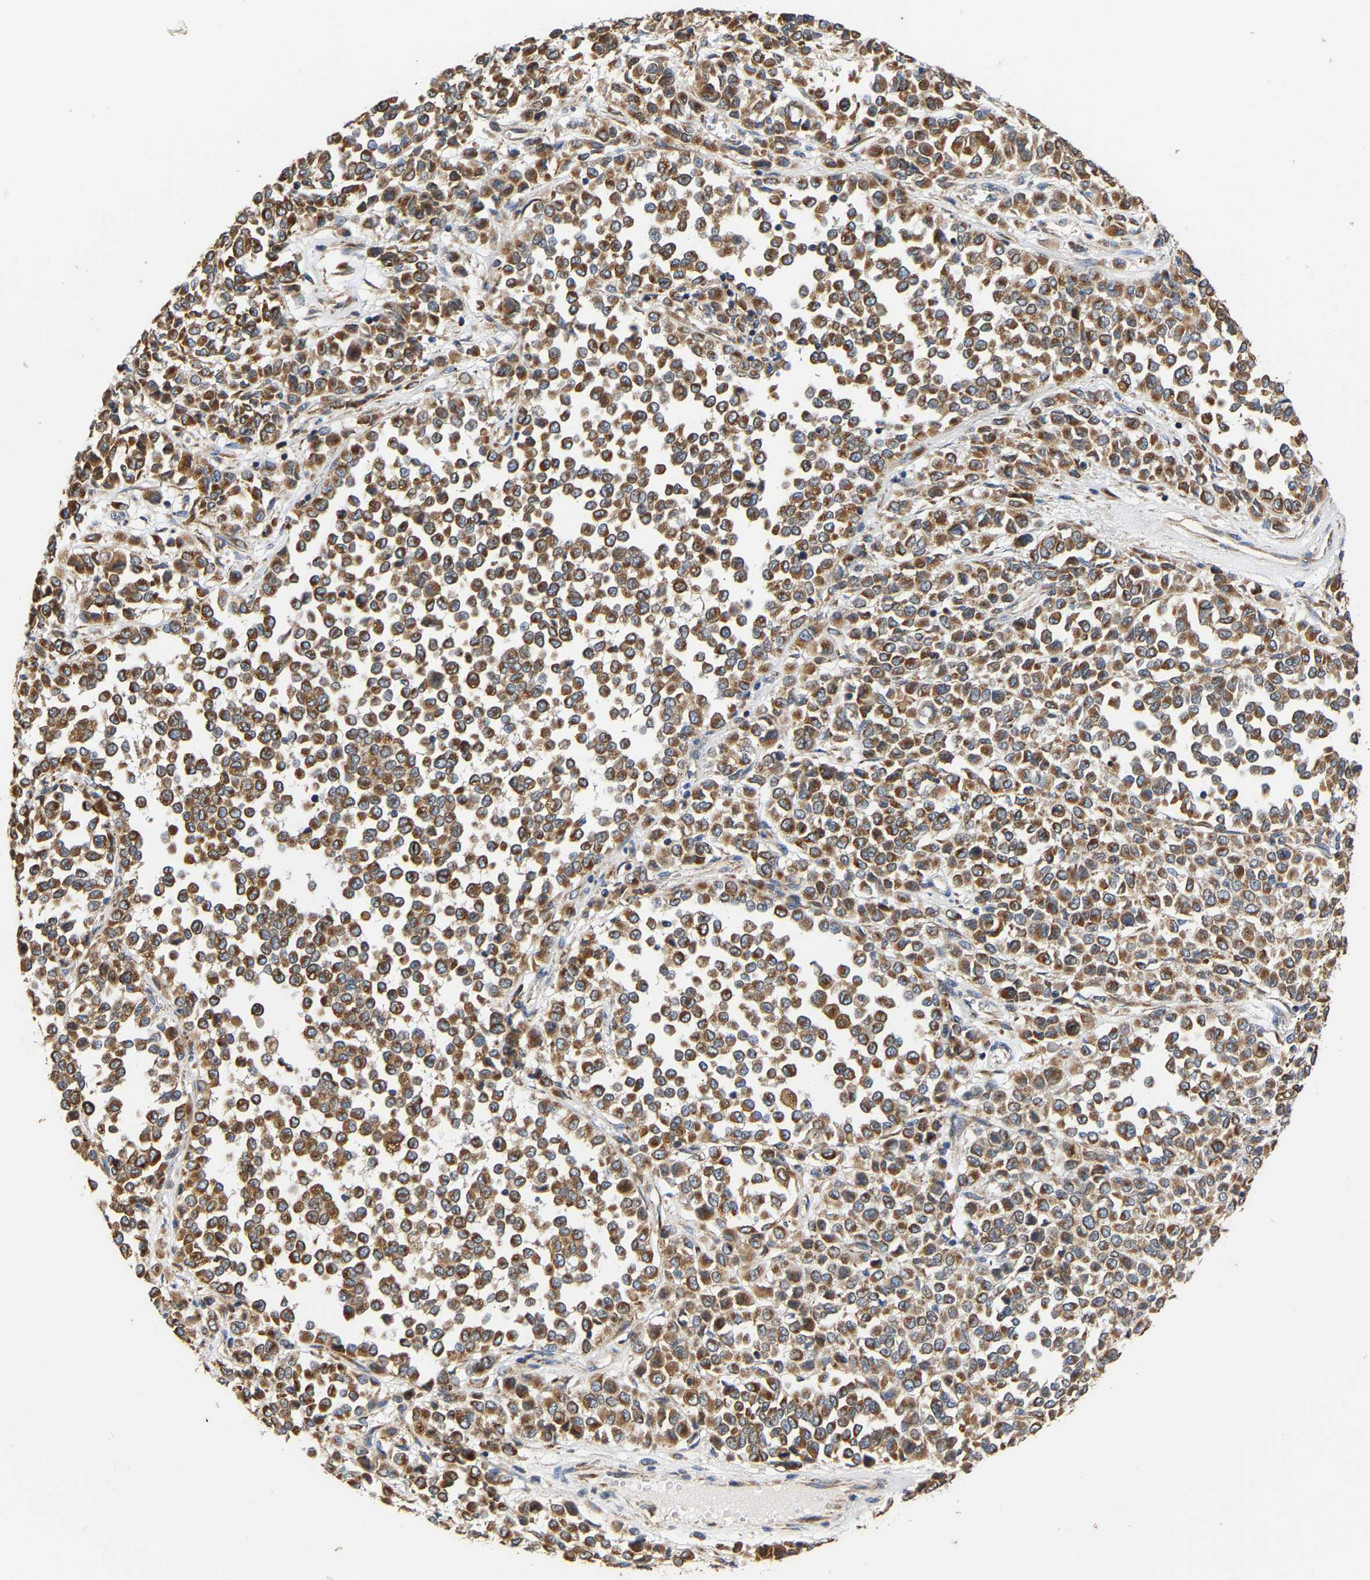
{"staining": {"intensity": "moderate", "quantity": ">75%", "location": "cytoplasmic/membranous"}, "tissue": "melanoma", "cell_type": "Tumor cells", "image_type": "cancer", "snomed": [{"axis": "morphology", "description": "Malignant melanoma, Metastatic site"}, {"axis": "topography", "description": "Pancreas"}], "caption": "Immunohistochemistry staining of malignant melanoma (metastatic site), which reveals medium levels of moderate cytoplasmic/membranous expression in approximately >75% of tumor cells indicating moderate cytoplasmic/membranous protein positivity. The staining was performed using DAB (brown) for protein detection and nuclei were counterstained in hematoxylin (blue).", "gene": "TMEM168", "patient": {"sex": "female", "age": 30}}